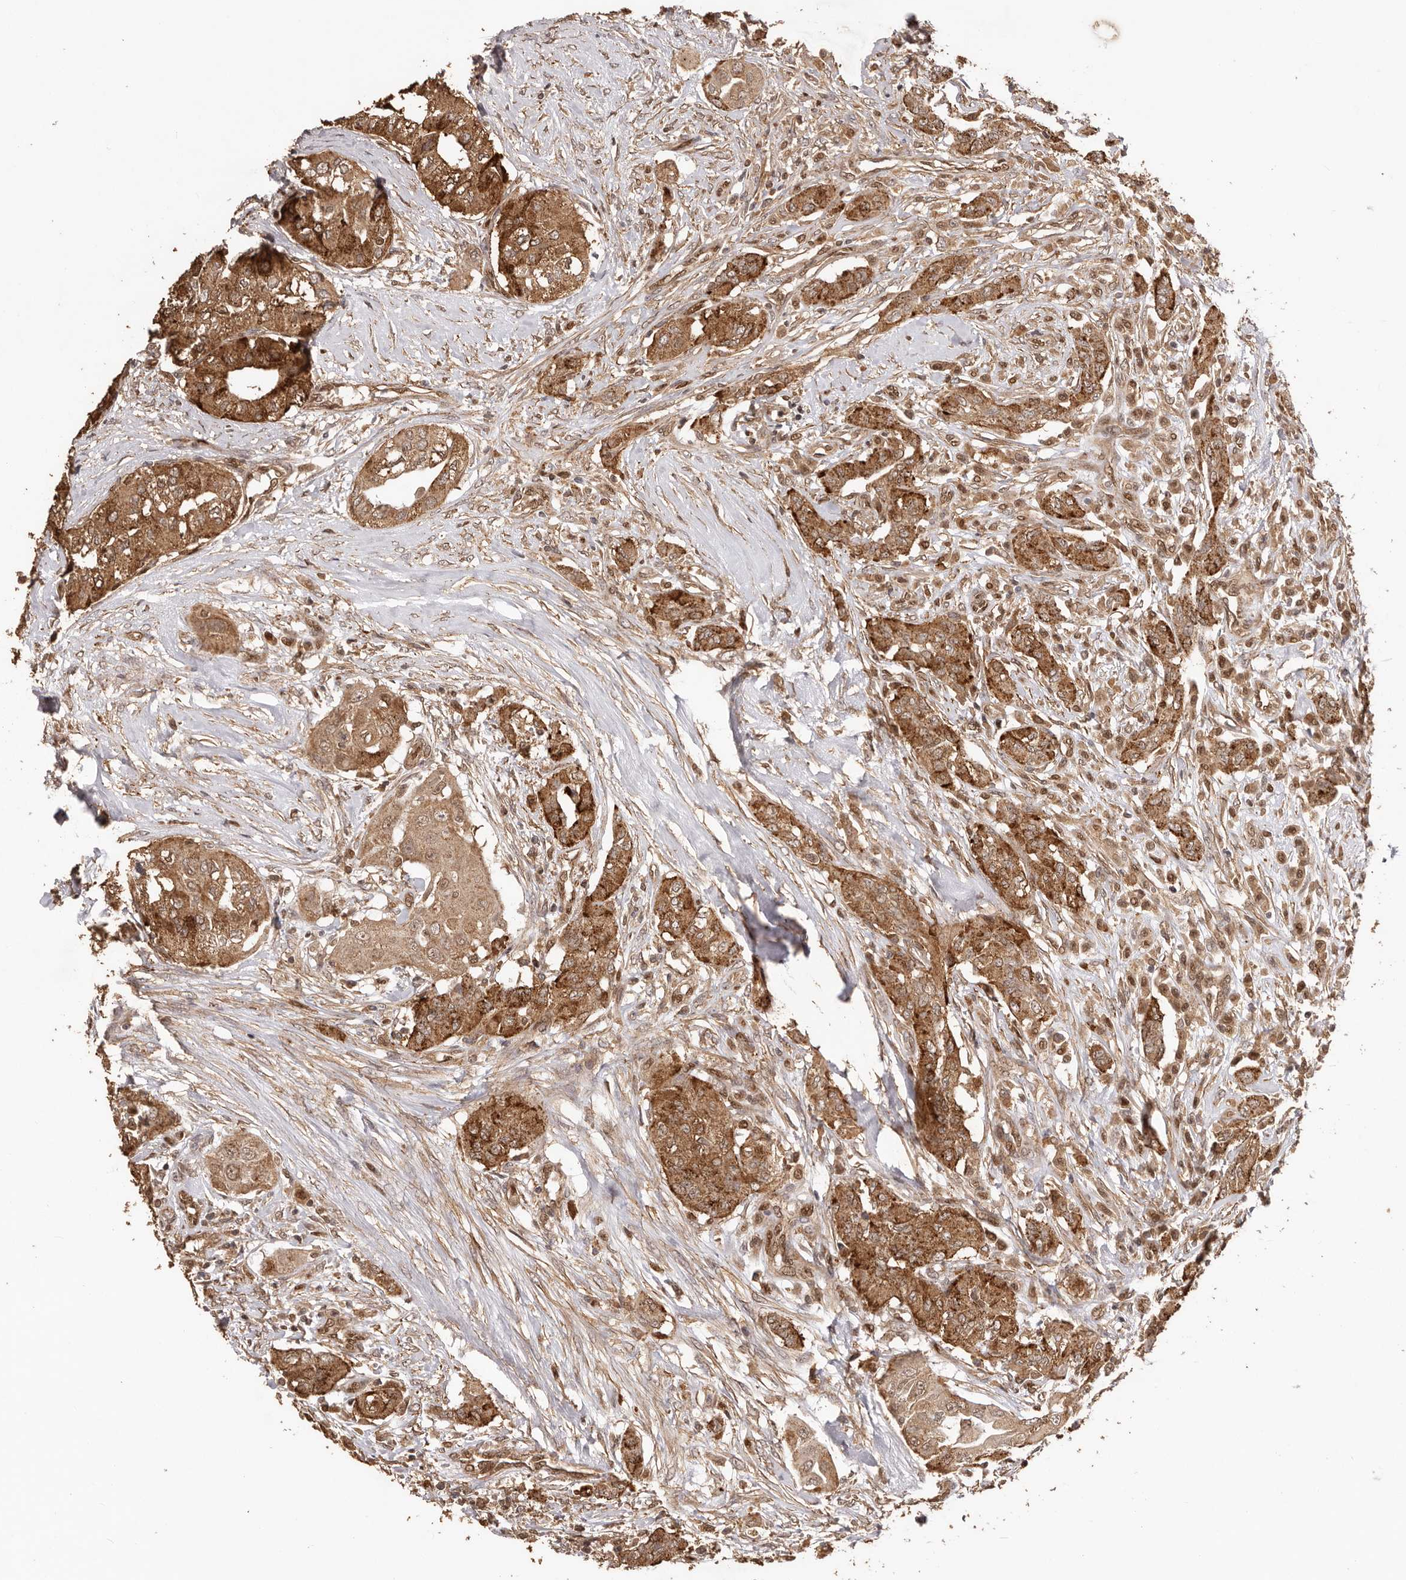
{"staining": {"intensity": "strong", "quantity": ">75%", "location": "cytoplasmic/membranous"}, "tissue": "thyroid cancer", "cell_type": "Tumor cells", "image_type": "cancer", "snomed": [{"axis": "morphology", "description": "Papillary adenocarcinoma, NOS"}, {"axis": "topography", "description": "Thyroid gland"}], "caption": "An IHC image of tumor tissue is shown. Protein staining in brown labels strong cytoplasmic/membranous positivity in thyroid cancer (papillary adenocarcinoma) within tumor cells.", "gene": "UBR2", "patient": {"sex": "female", "age": 59}}